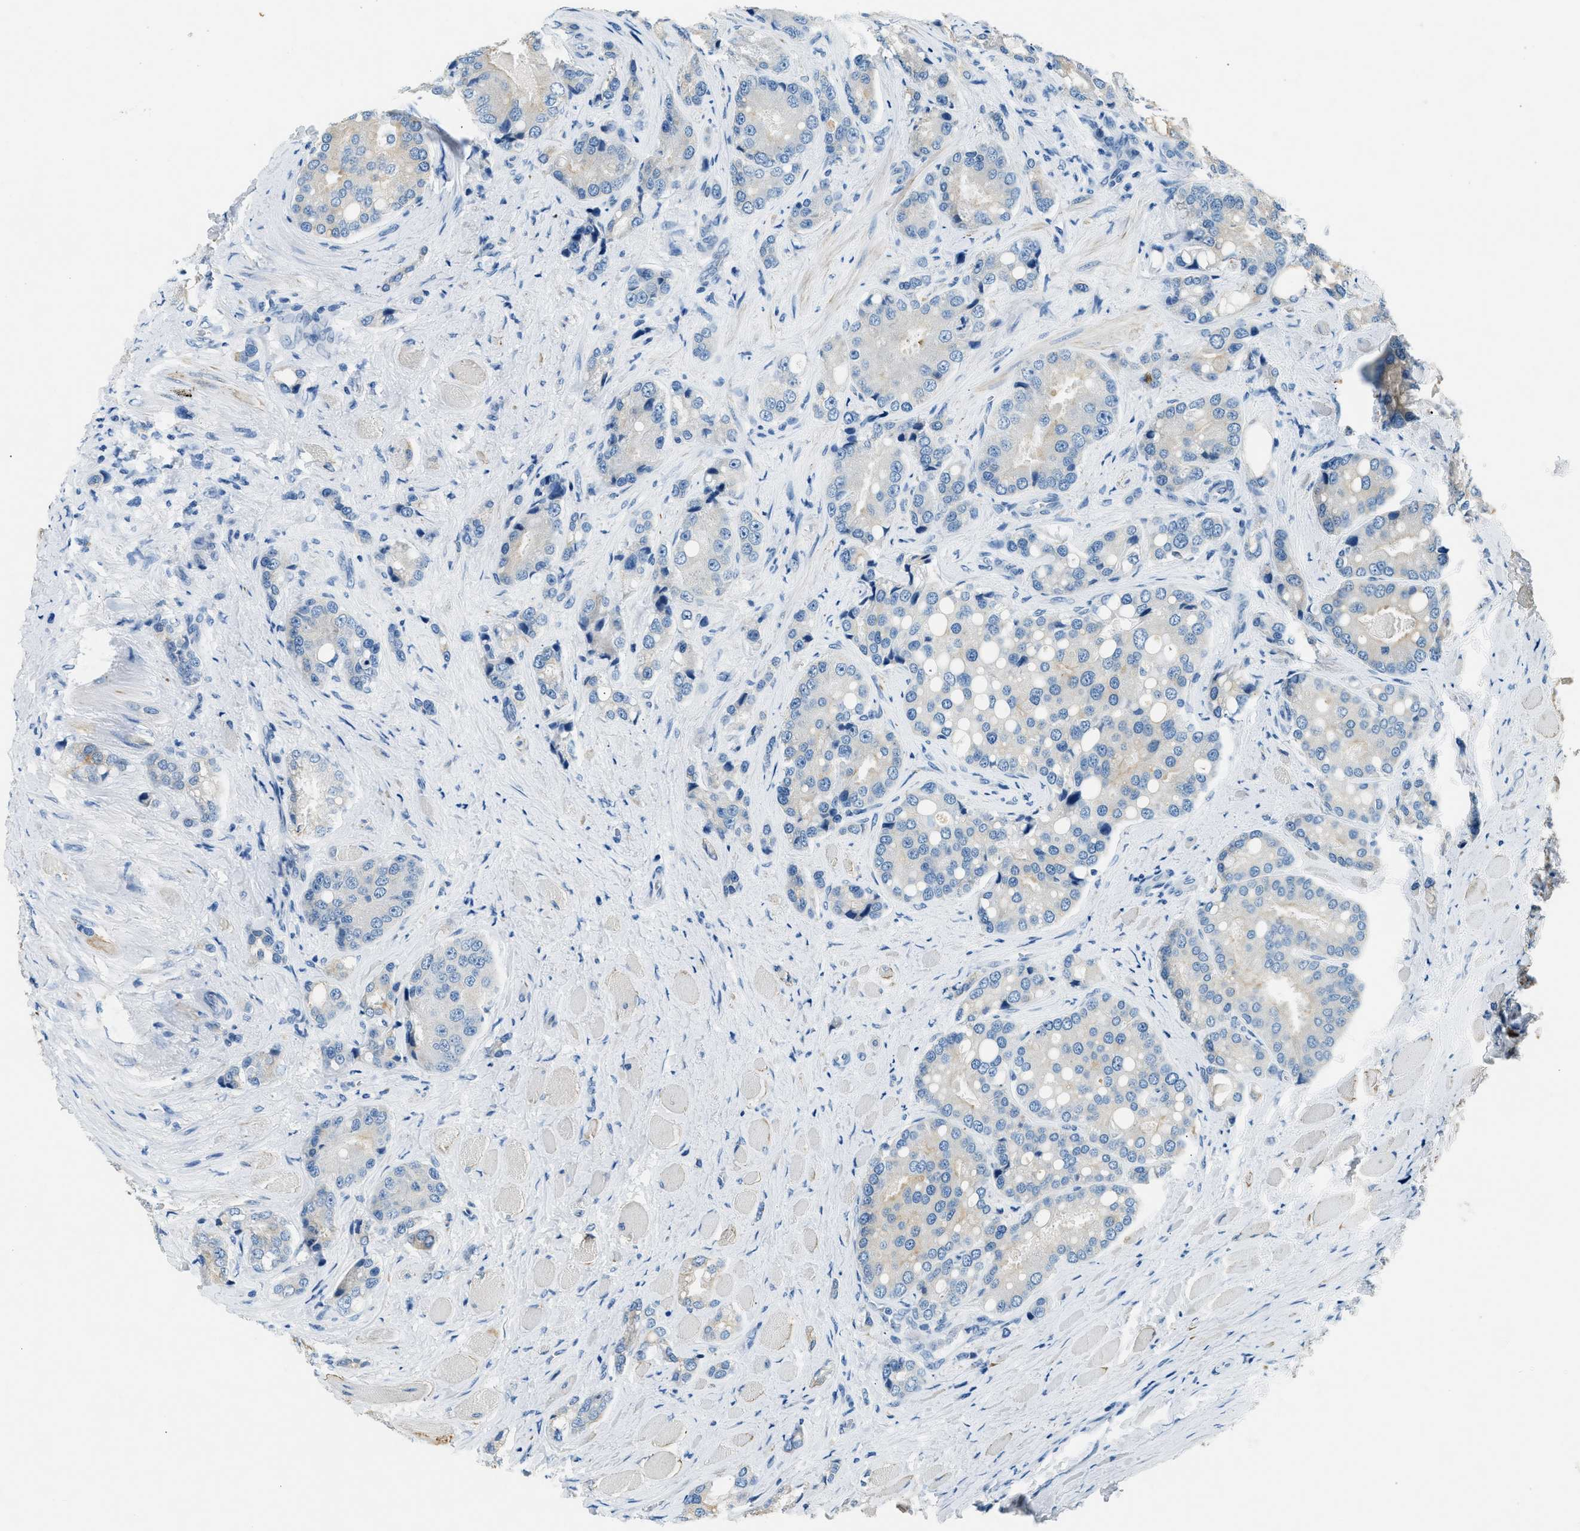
{"staining": {"intensity": "negative", "quantity": "none", "location": "none"}, "tissue": "prostate cancer", "cell_type": "Tumor cells", "image_type": "cancer", "snomed": [{"axis": "morphology", "description": "Adenocarcinoma, High grade"}, {"axis": "topography", "description": "Prostate"}], "caption": "Immunohistochemical staining of prostate cancer exhibits no significant expression in tumor cells. Brightfield microscopy of immunohistochemistry stained with DAB (brown) and hematoxylin (blue), captured at high magnification.", "gene": "CFAP20", "patient": {"sex": "male", "age": 50}}